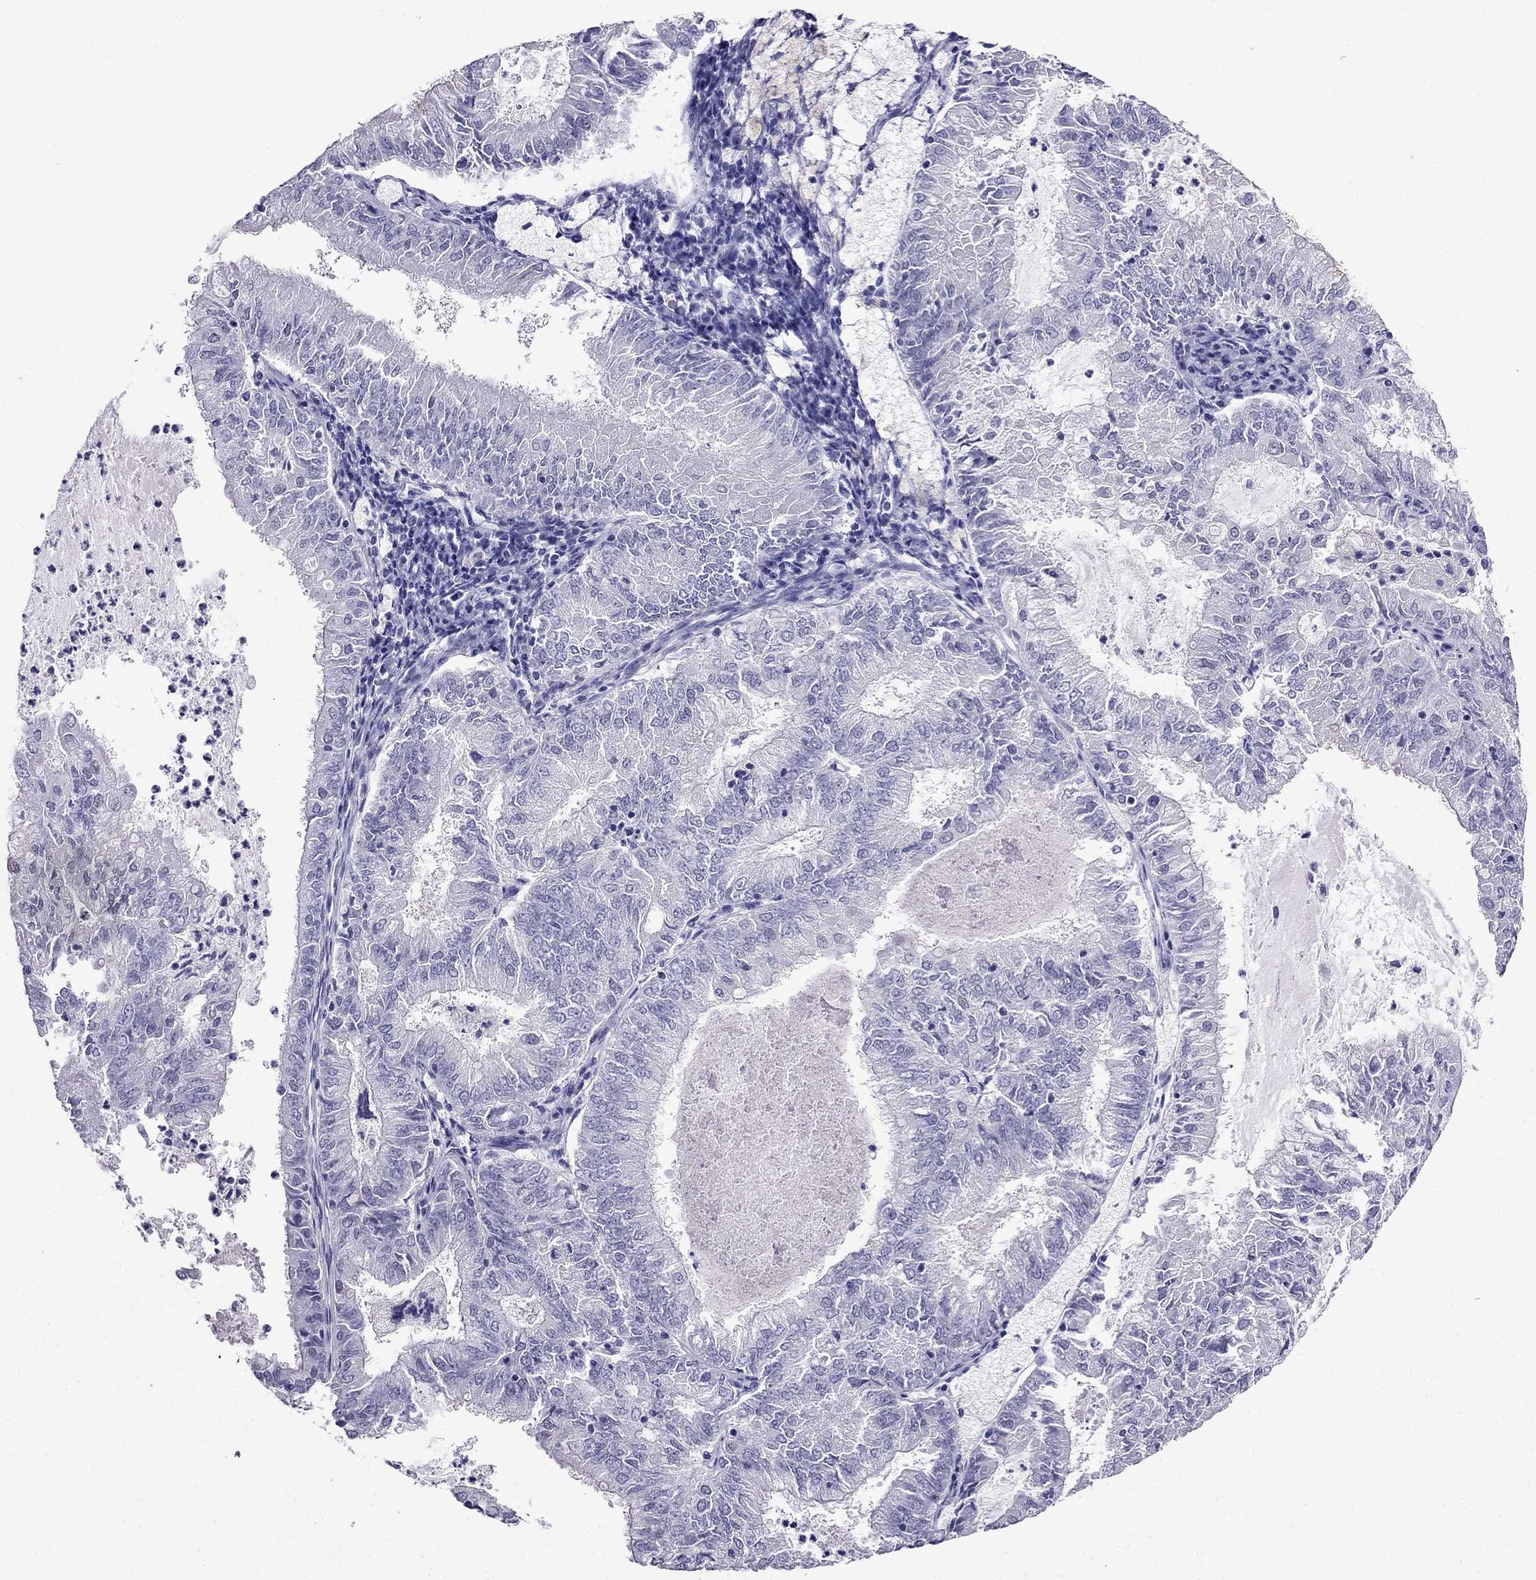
{"staining": {"intensity": "negative", "quantity": "none", "location": "none"}, "tissue": "endometrial cancer", "cell_type": "Tumor cells", "image_type": "cancer", "snomed": [{"axis": "morphology", "description": "Adenocarcinoma, NOS"}, {"axis": "topography", "description": "Endometrium"}], "caption": "High magnification brightfield microscopy of endometrial cancer stained with DAB (3,3'-diaminobenzidine) (brown) and counterstained with hematoxylin (blue): tumor cells show no significant positivity.", "gene": "SCNN1D", "patient": {"sex": "female", "age": 57}}